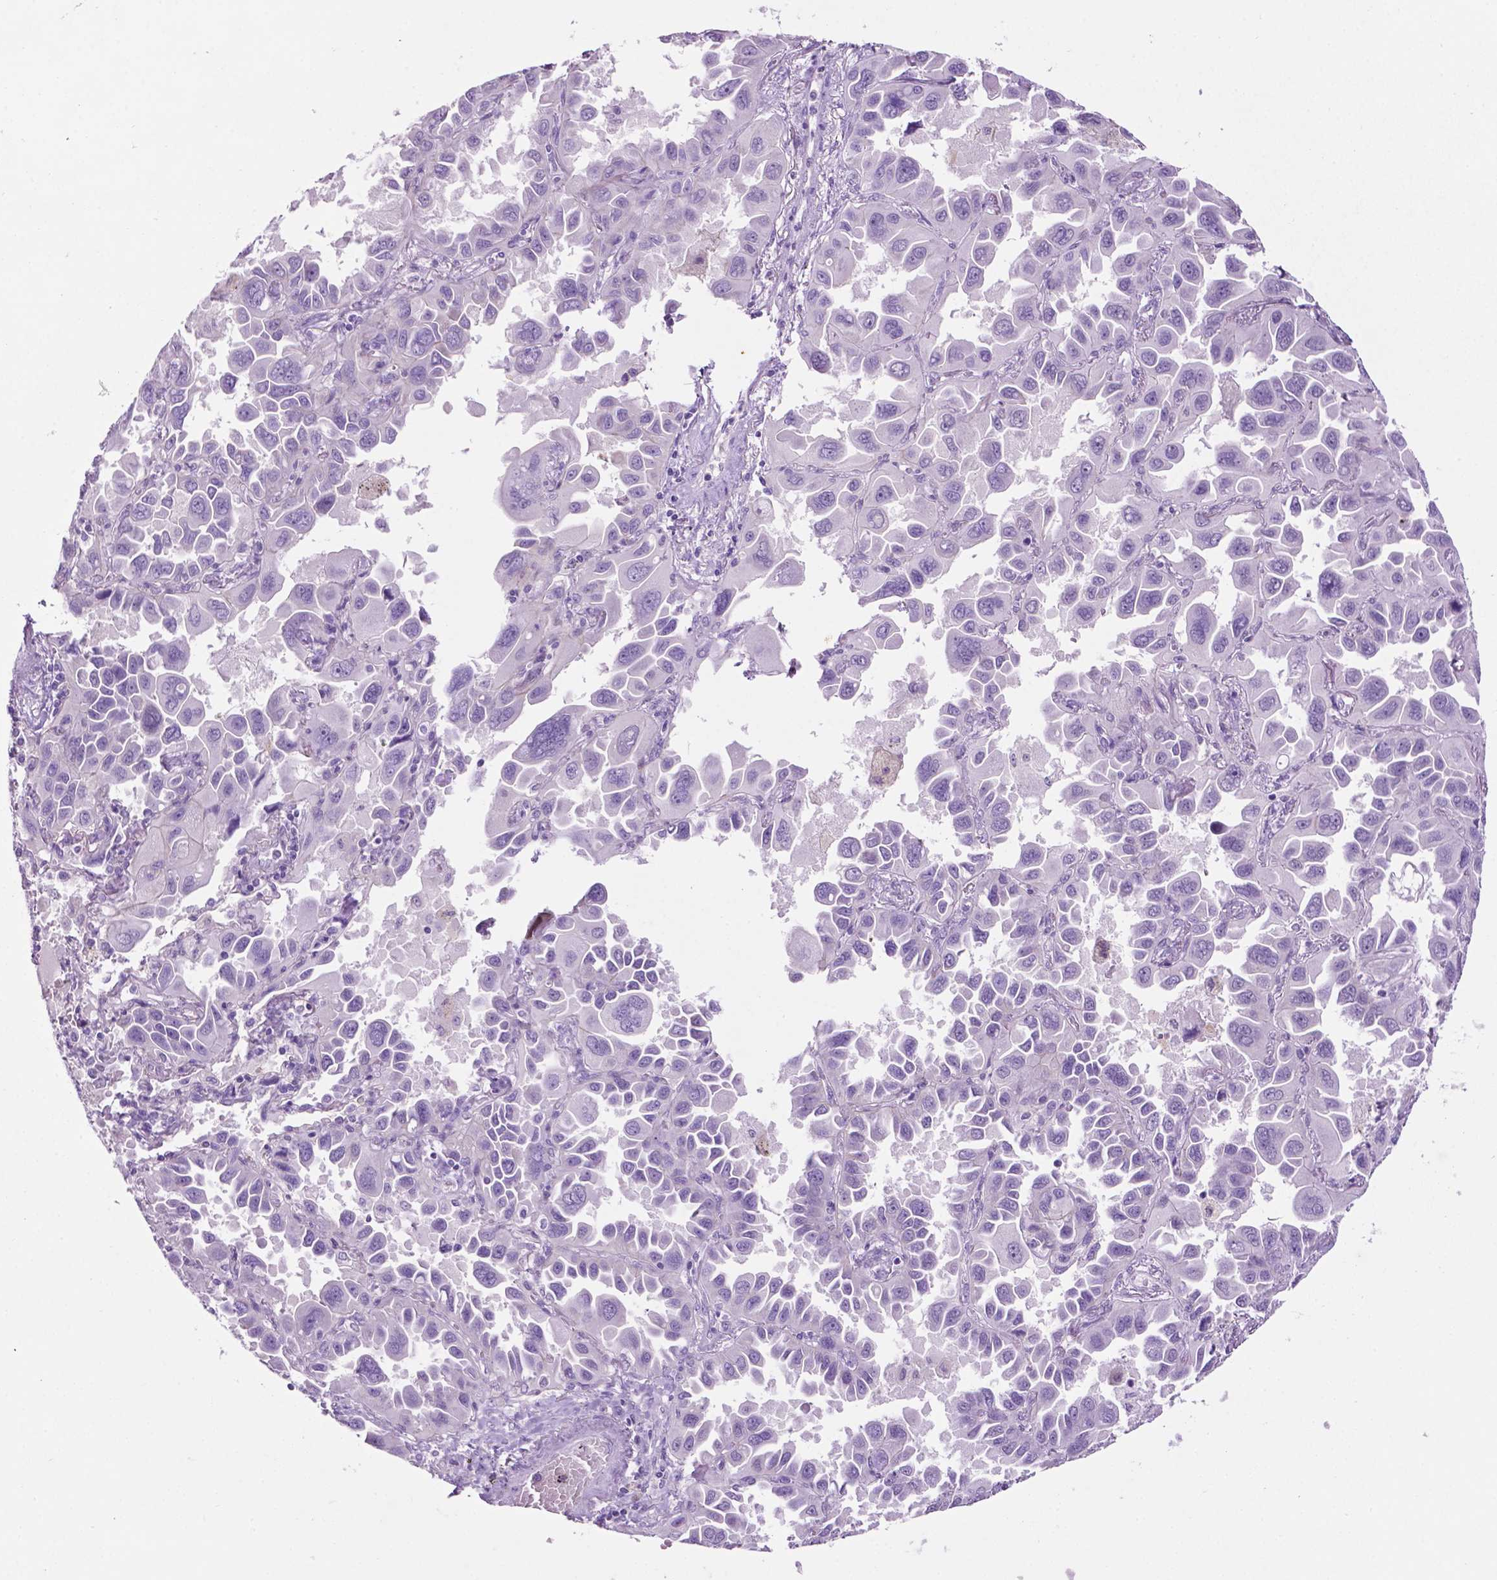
{"staining": {"intensity": "negative", "quantity": "none", "location": "none"}, "tissue": "lung cancer", "cell_type": "Tumor cells", "image_type": "cancer", "snomed": [{"axis": "morphology", "description": "Adenocarcinoma, NOS"}, {"axis": "topography", "description": "Lung"}], "caption": "Immunohistochemistry image of neoplastic tissue: human adenocarcinoma (lung) stained with DAB (3,3'-diaminobenzidine) exhibits no significant protein expression in tumor cells. The staining was performed using DAB to visualize the protein expression in brown, while the nuclei were stained in blue with hematoxylin (Magnification: 20x).", "gene": "PHGR1", "patient": {"sex": "male", "age": 64}}